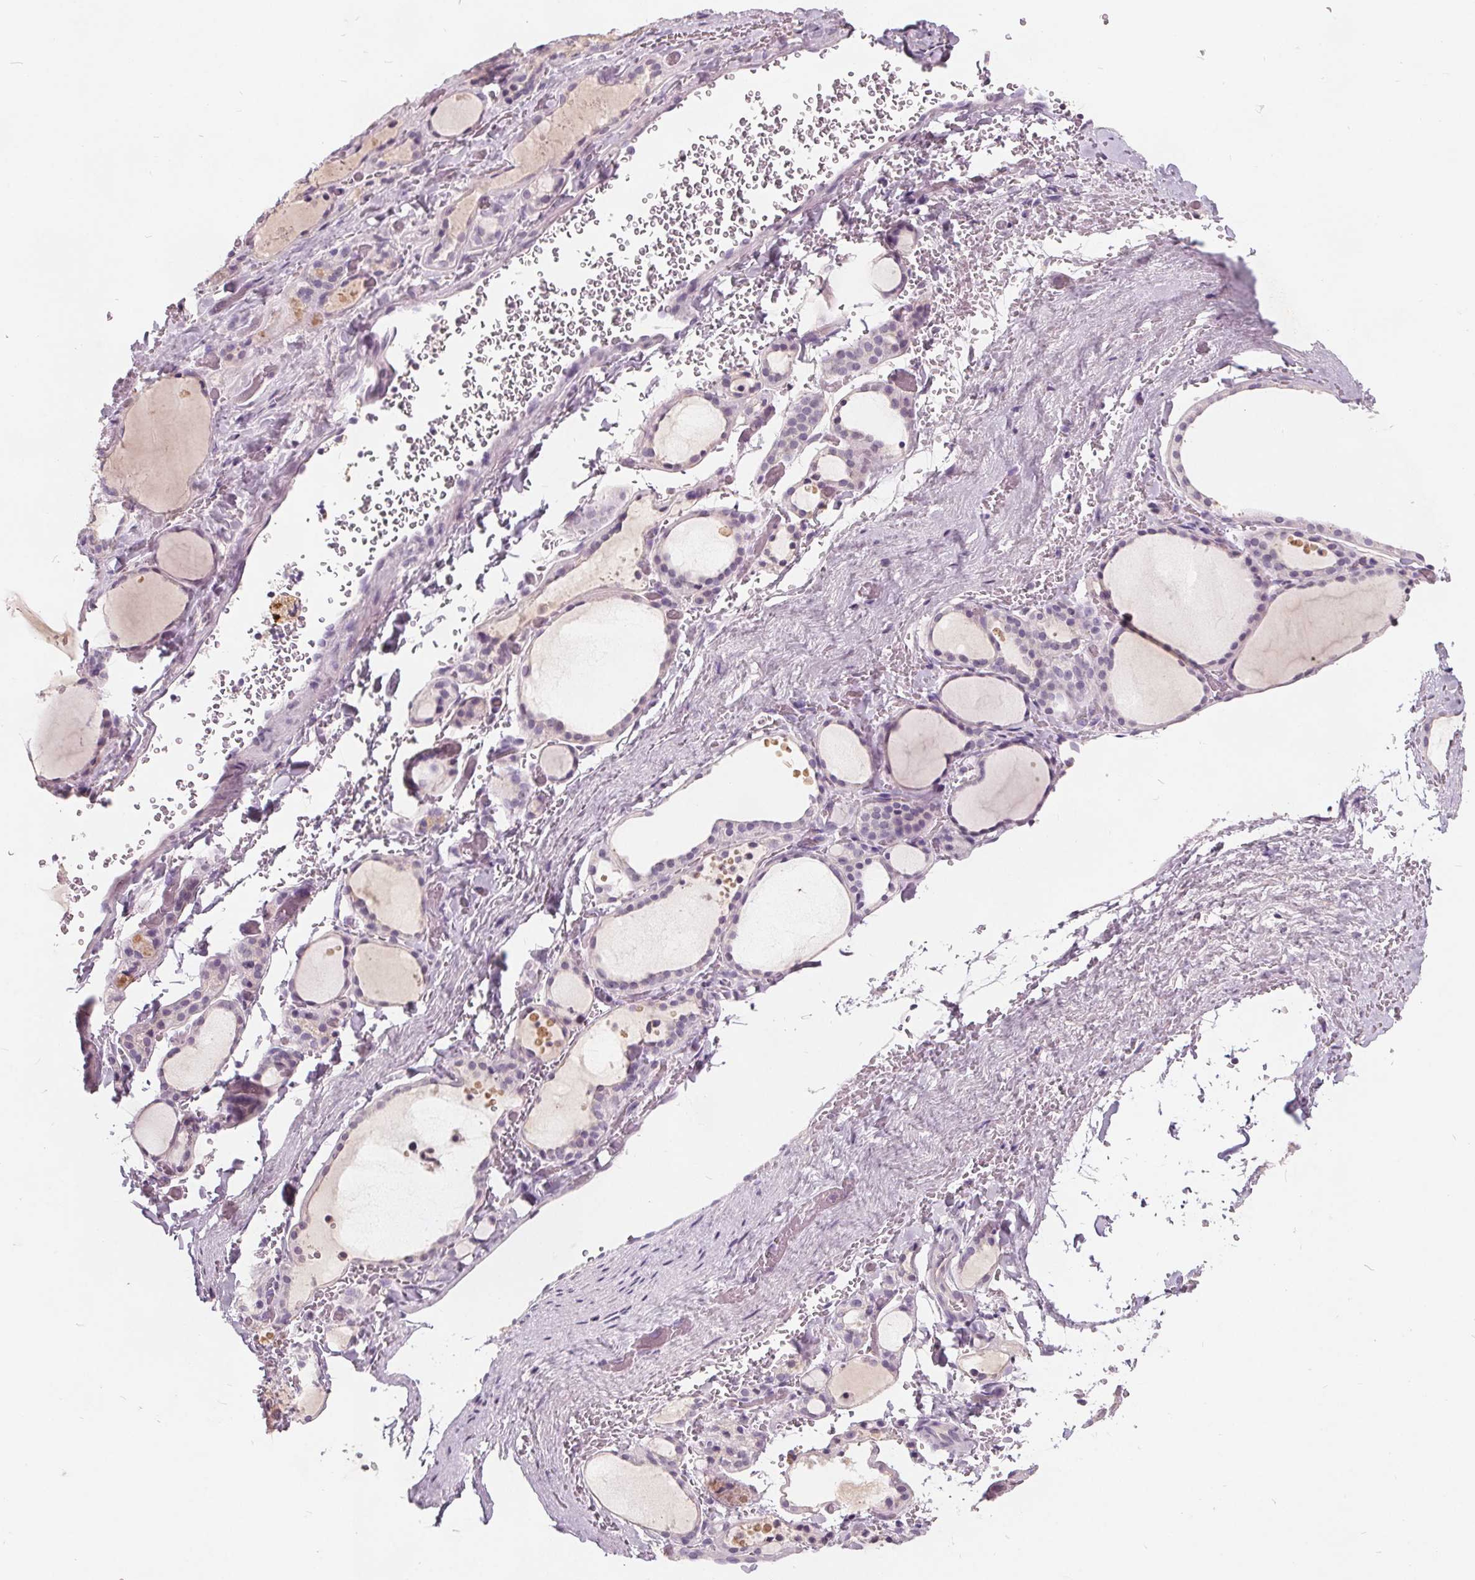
{"staining": {"intensity": "negative", "quantity": "none", "location": "none"}, "tissue": "thyroid gland", "cell_type": "Glandular cells", "image_type": "normal", "snomed": [{"axis": "morphology", "description": "Normal tissue, NOS"}, {"axis": "topography", "description": "Thyroid gland"}], "caption": "Immunohistochemical staining of benign thyroid gland exhibits no significant expression in glandular cells. The staining was performed using DAB to visualize the protein expression in brown, while the nuclei were stained in blue with hematoxylin (Magnification: 20x).", "gene": "PLA2G2E", "patient": {"sex": "female", "age": 36}}